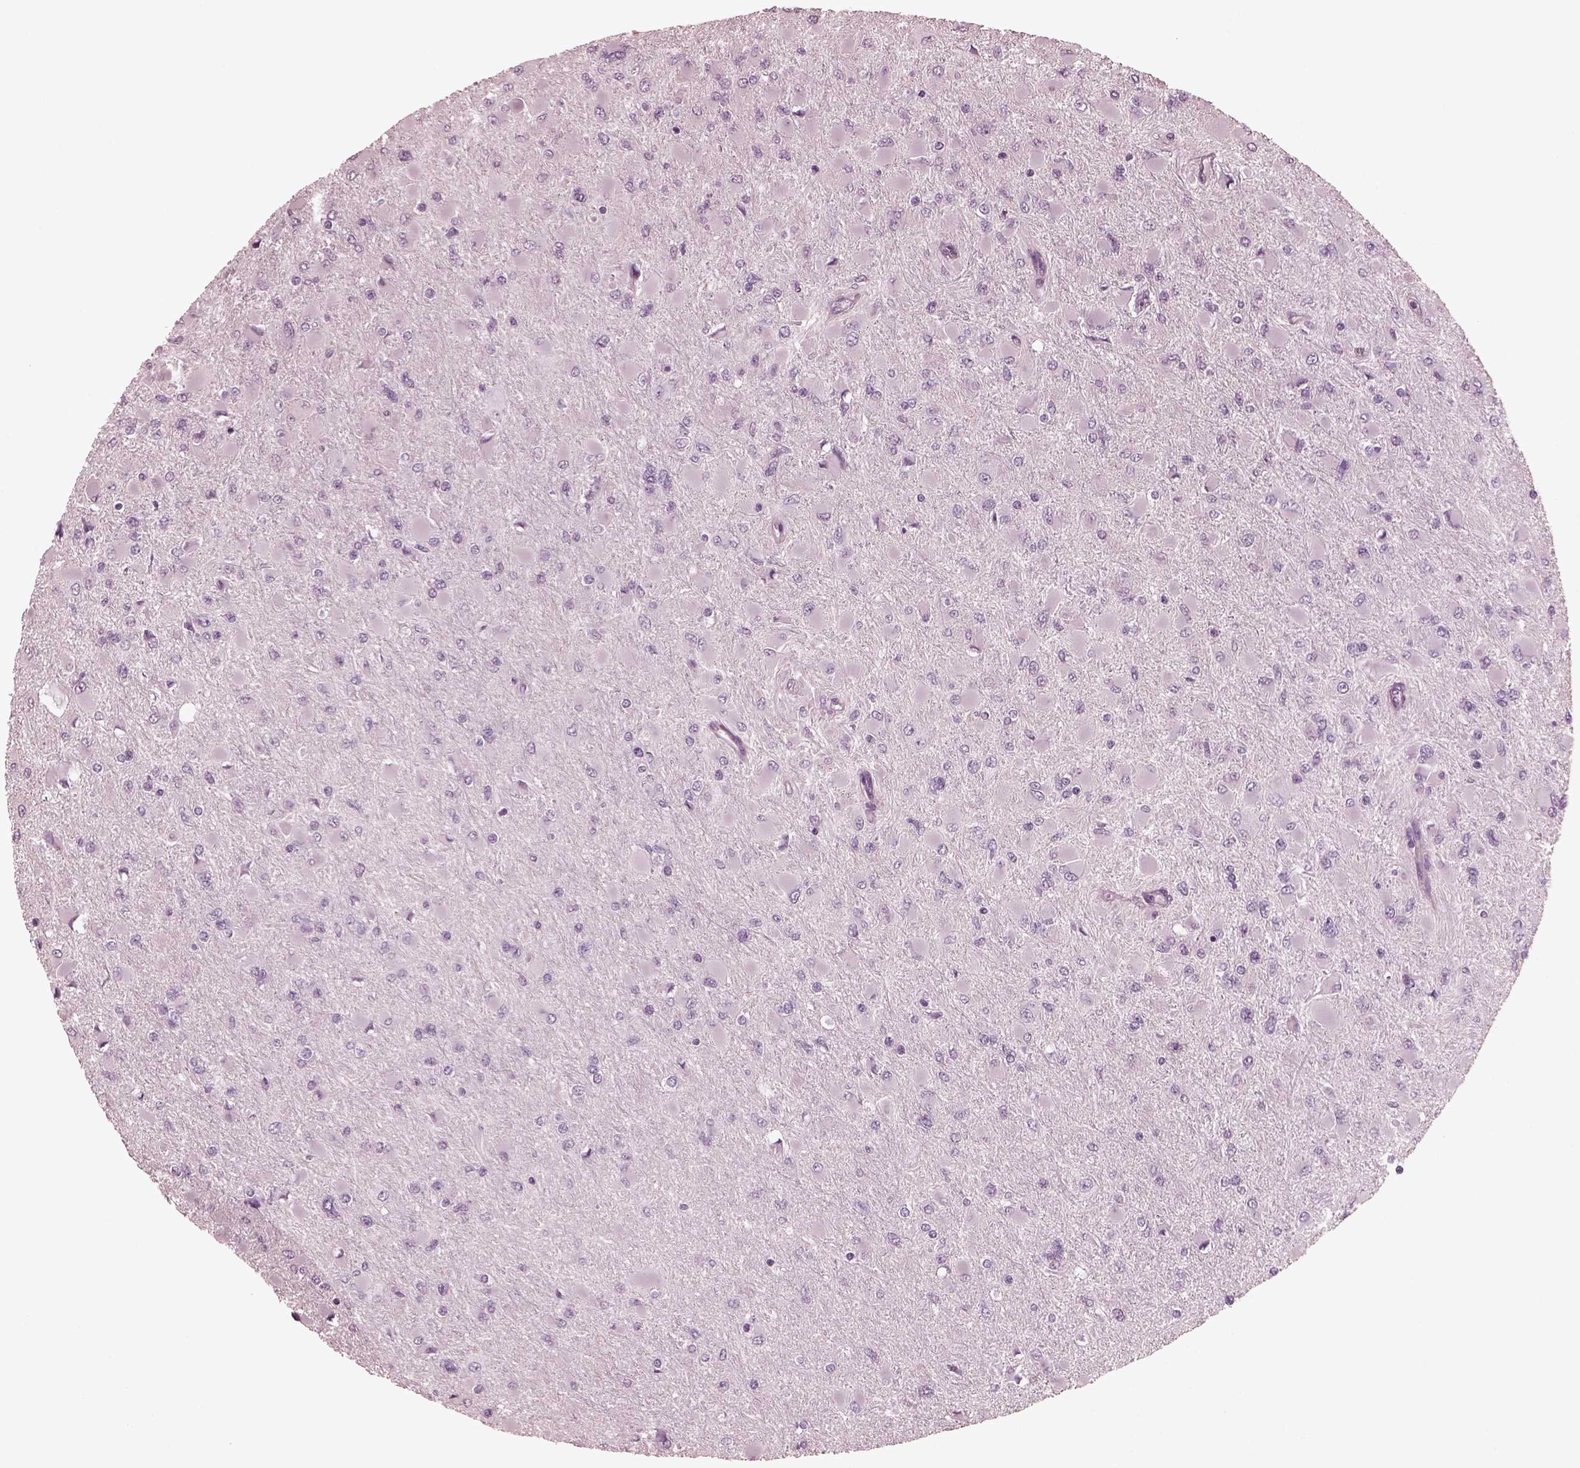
{"staining": {"intensity": "negative", "quantity": "none", "location": "none"}, "tissue": "glioma", "cell_type": "Tumor cells", "image_type": "cancer", "snomed": [{"axis": "morphology", "description": "Glioma, malignant, High grade"}, {"axis": "topography", "description": "Cerebral cortex"}], "caption": "Immunohistochemistry (IHC) micrograph of neoplastic tissue: malignant glioma (high-grade) stained with DAB reveals no significant protein positivity in tumor cells.", "gene": "CGA", "patient": {"sex": "female", "age": 36}}